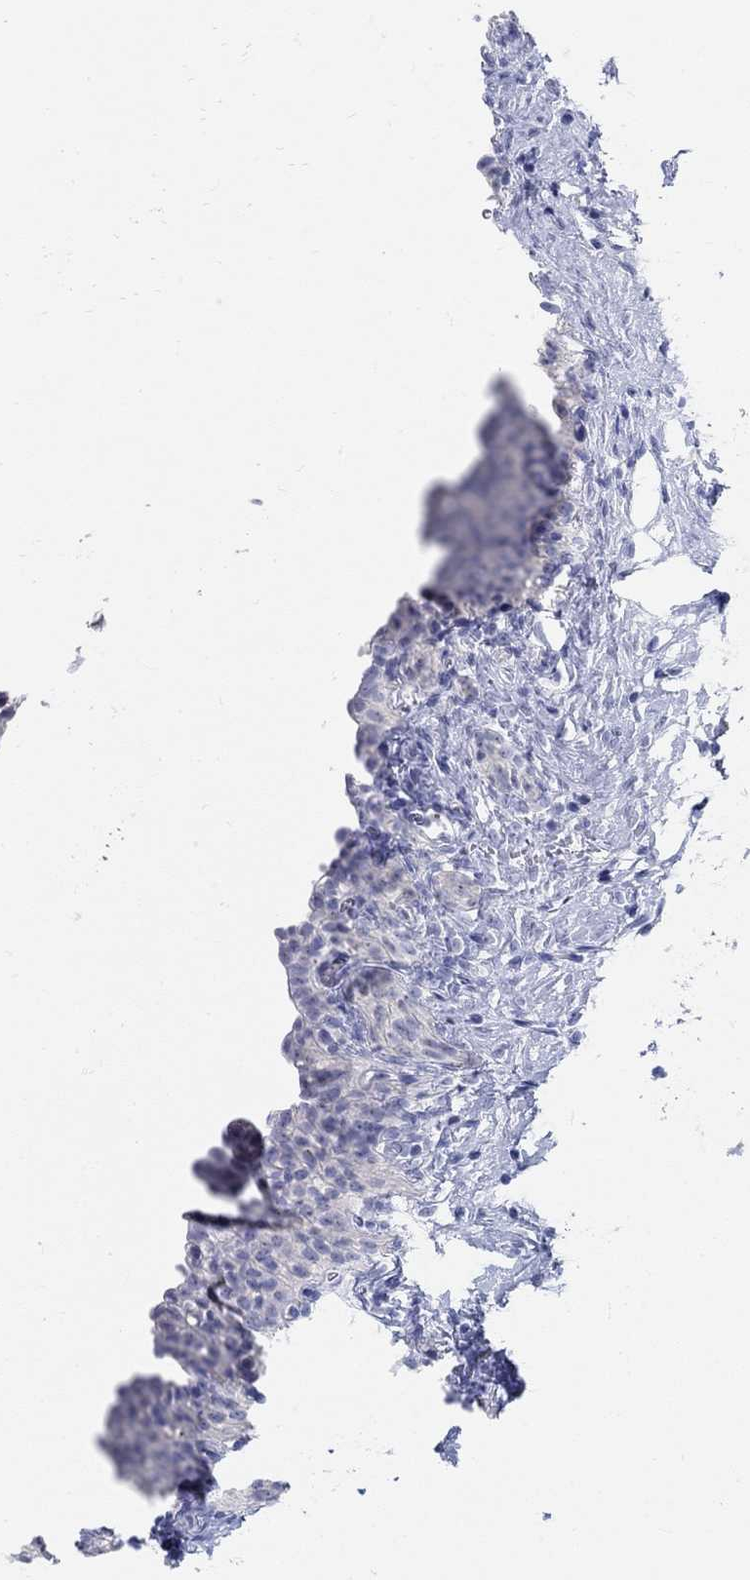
{"staining": {"intensity": "negative", "quantity": "none", "location": "none"}, "tissue": "urinary bladder", "cell_type": "Urothelial cells", "image_type": "normal", "snomed": [{"axis": "morphology", "description": "Normal tissue, NOS"}, {"axis": "topography", "description": "Urinary bladder"}], "caption": "Protein analysis of benign urinary bladder shows no significant staining in urothelial cells.", "gene": "GRIA3", "patient": {"sex": "male", "age": 76}}